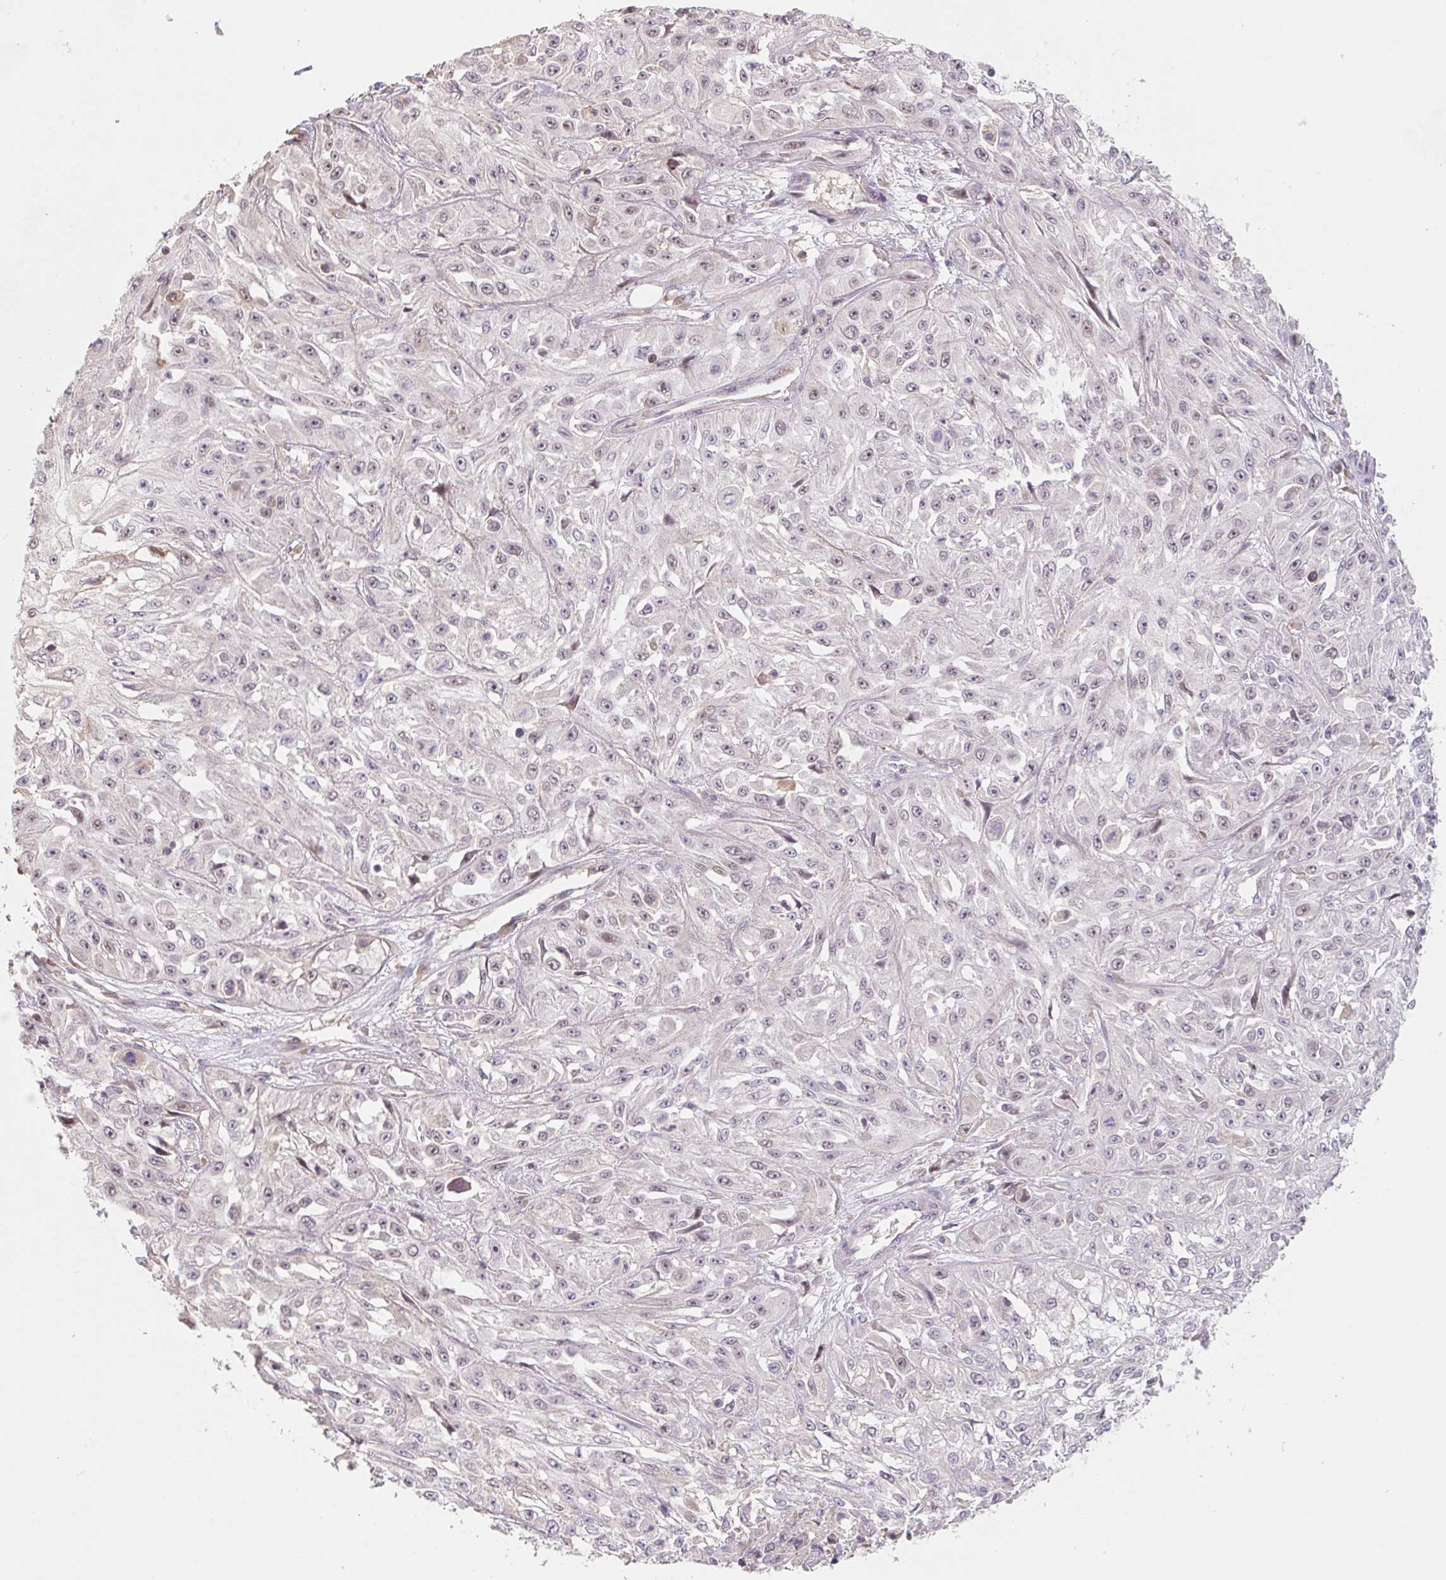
{"staining": {"intensity": "weak", "quantity": "25%-75%", "location": "nuclear"}, "tissue": "skin cancer", "cell_type": "Tumor cells", "image_type": "cancer", "snomed": [{"axis": "morphology", "description": "Squamous cell carcinoma, NOS"}, {"axis": "morphology", "description": "Squamous cell carcinoma, metastatic, NOS"}, {"axis": "topography", "description": "Skin"}, {"axis": "topography", "description": "Lymph node"}], "caption": "There is low levels of weak nuclear expression in tumor cells of metastatic squamous cell carcinoma (skin), as demonstrated by immunohistochemical staining (brown color).", "gene": "MIA2", "patient": {"sex": "male", "age": 75}}